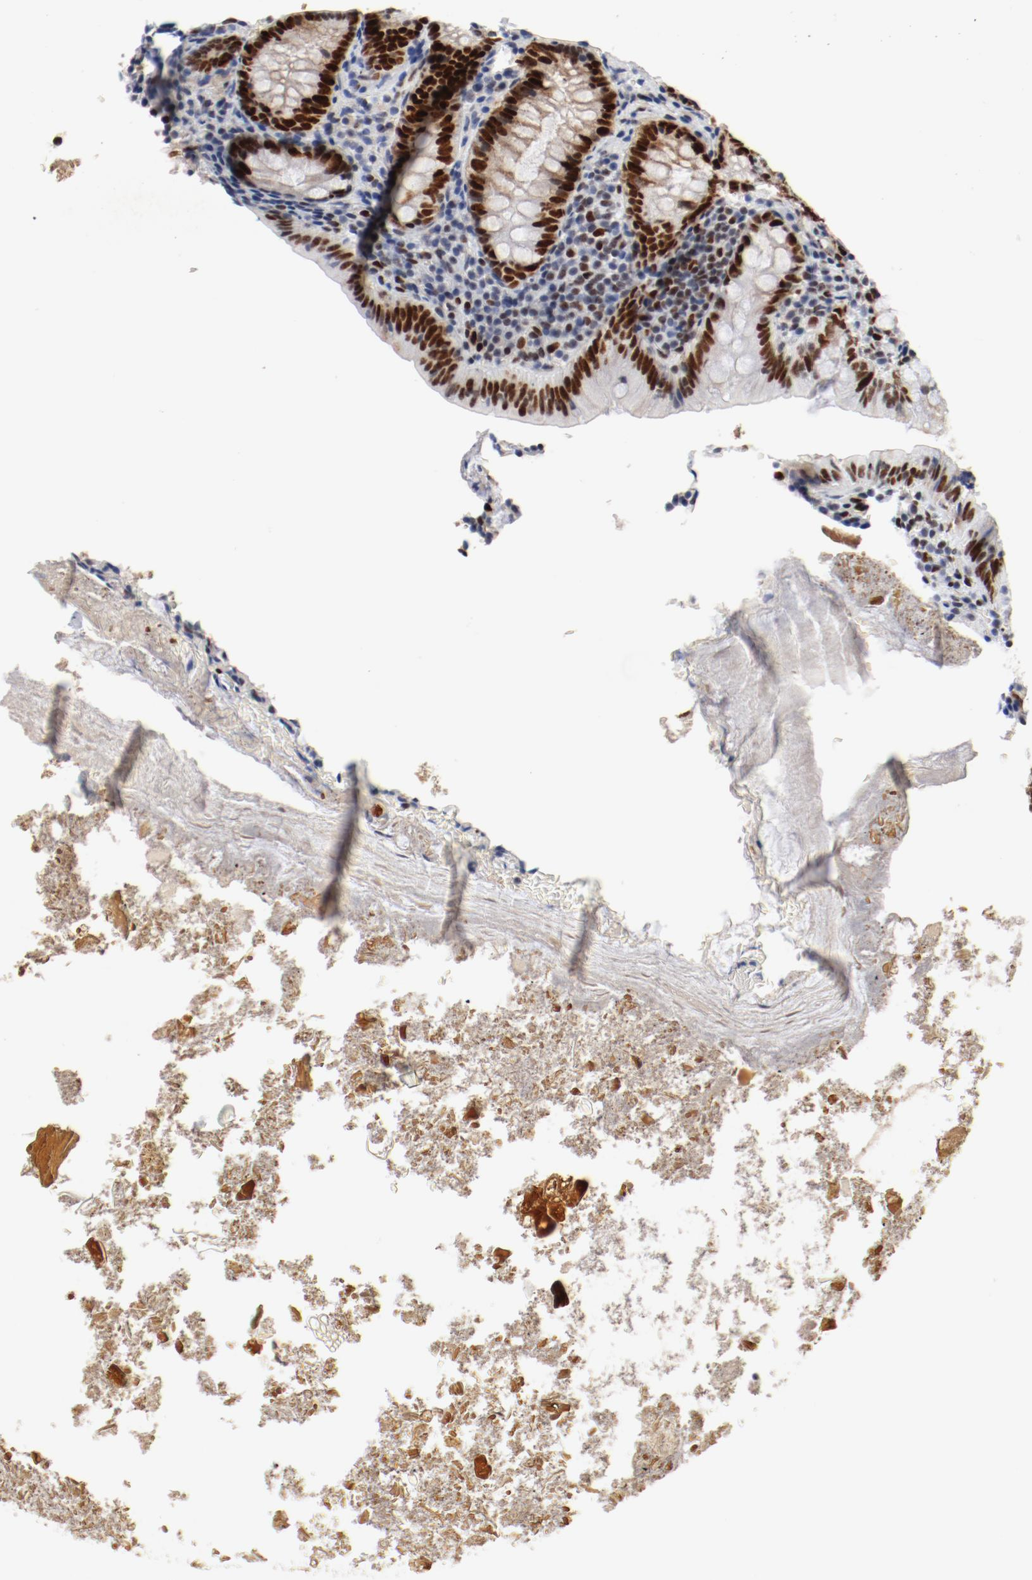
{"staining": {"intensity": "strong", "quantity": ">75%", "location": "cytoplasmic/membranous,nuclear"}, "tissue": "appendix", "cell_type": "Glandular cells", "image_type": "normal", "snomed": [{"axis": "morphology", "description": "Normal tissue, NOS"}, {"axis": "topography", "description": "Appendix"}], "caption": "DAB immunohistochemical staining of benign appendix exhibits strong cytoplasmic/membranous,nuclear protein staining in about >75% of glandular cells.", "gene": "POLD1", "patient": {"sex": "female", "age": 10}}